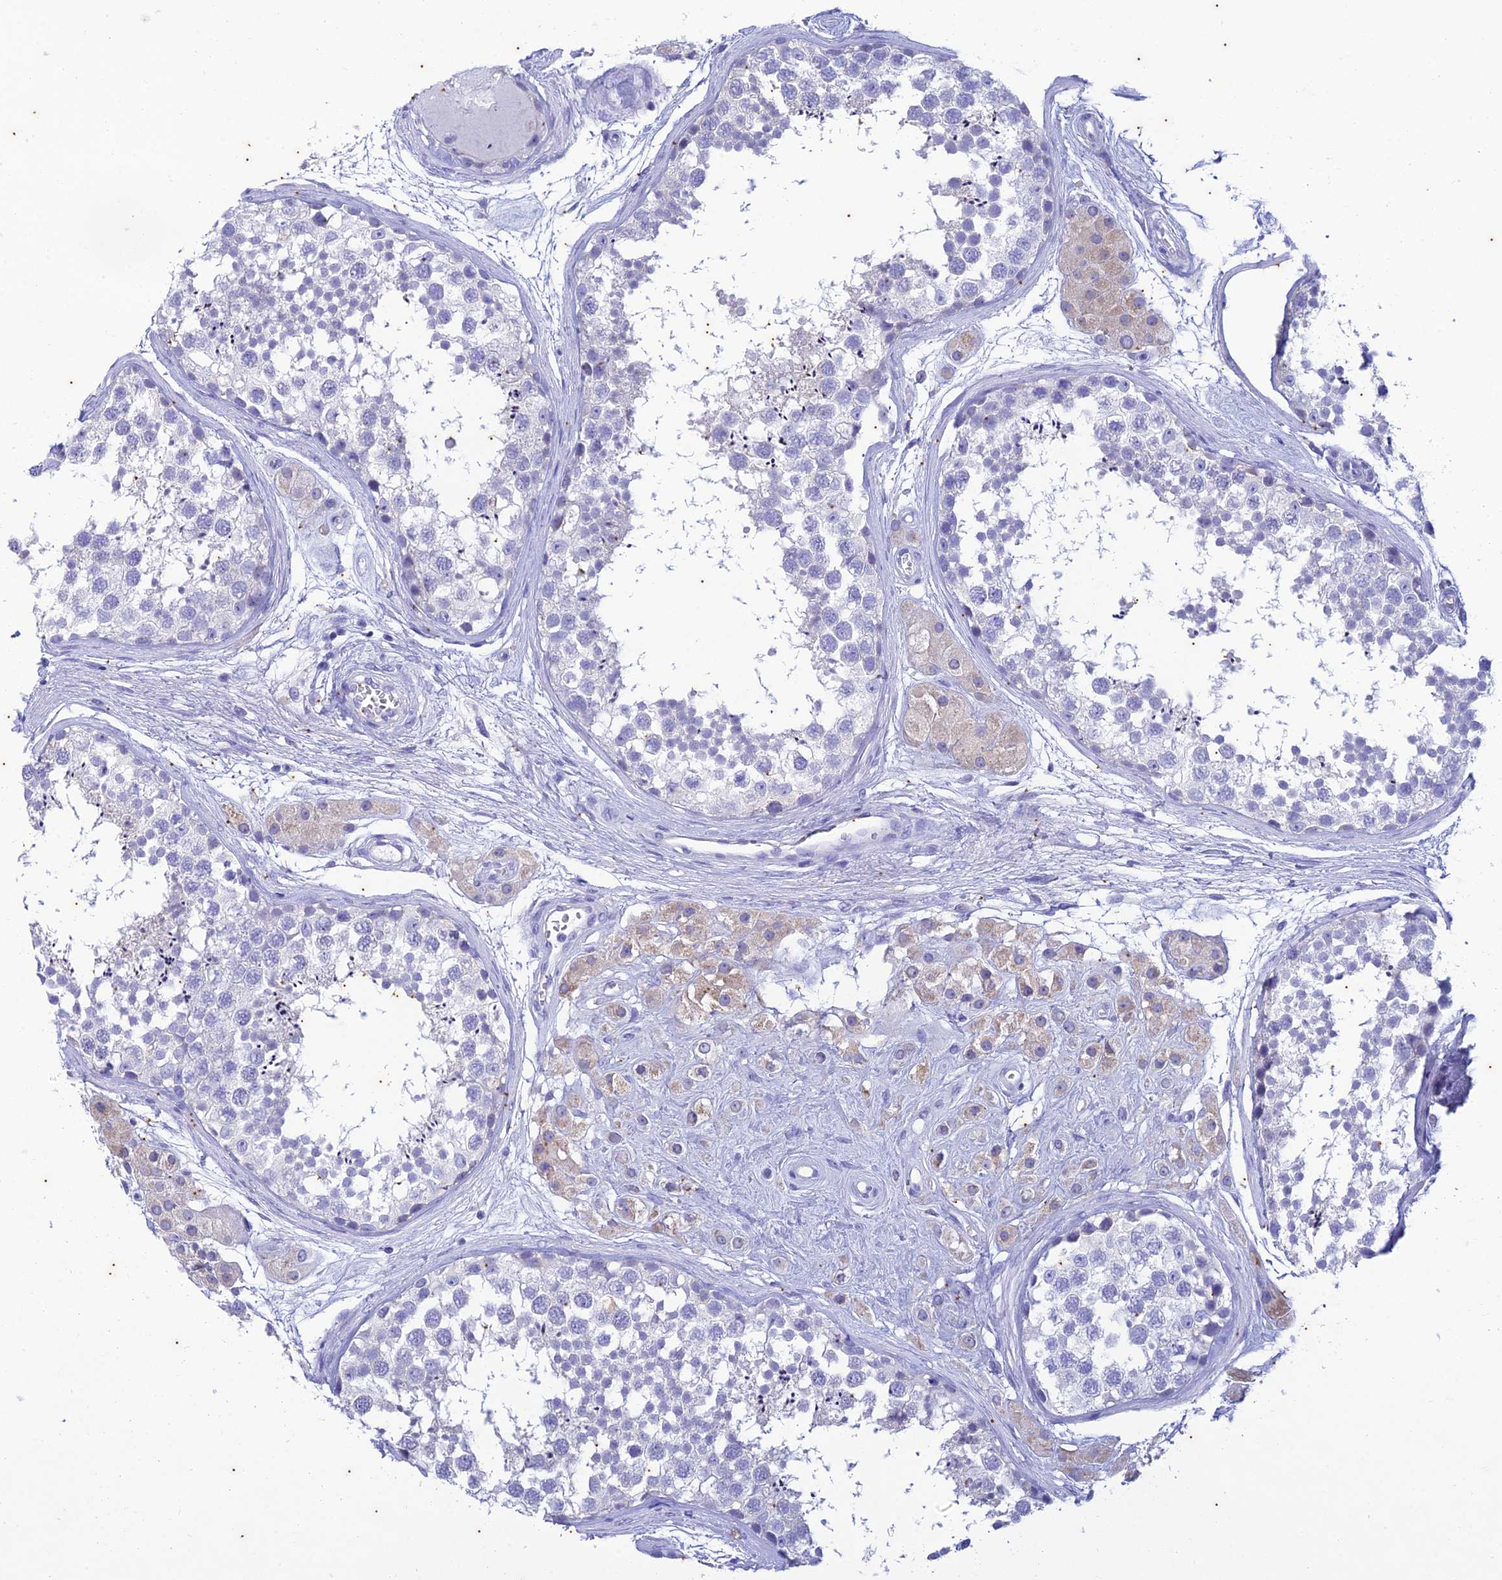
{"staining": {"intensity": "negative", "quantity": "none", "location": "none"}, "tissue": "testis", "cell_type": "Cells in seminiferous ducts", "image_type": "normal", "snomed": [{"axis": "morphology", "description": "Normal tissue, NOS"}, {"axis": "topography", "description": "Testis"}], "caption": "Immunohistochemistry of normal testis shows no expression in cells in seminiferous ducts.", "gene": "TMEM40", "patient": {"sex": "male", "age": 56}}